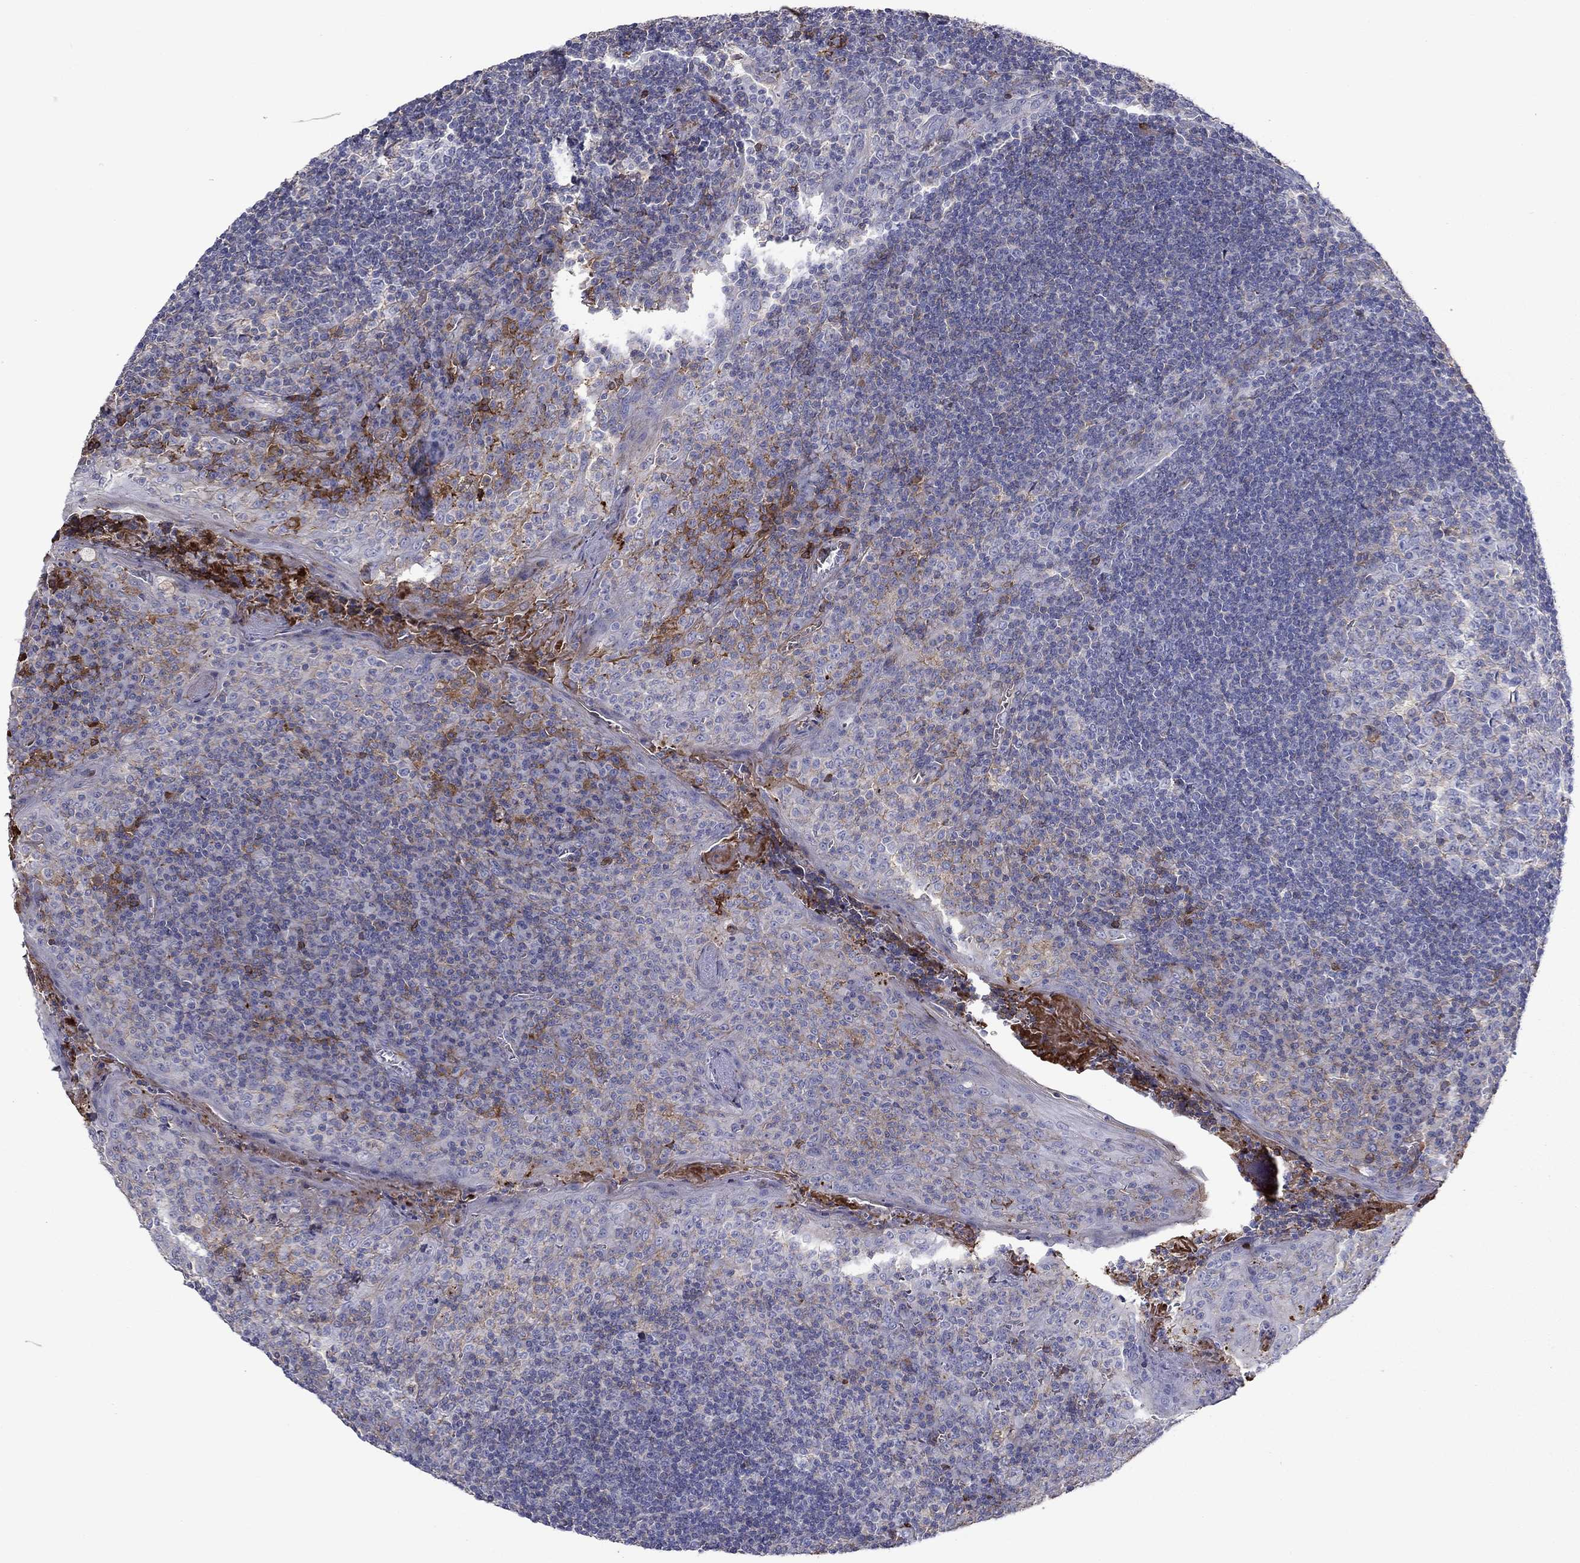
{"staining": {"intensity": "moderate", "quantity": "<25%", "location": "cytoplasmic/membranous"}, "tissue": "tonsil", "cell_type": "Germinal center cells", "image_type": "normal", "snomed": [{"axis": "morphology", "description": "Normal tissue, NOS"}, {"axis": "topography", "description": "Tonsil"}], "caption": "Germinal center cells exhibit moderate cytoplasmic/membranous staining in about <25% of cells in normal tonsil. (Brightfield microscopy of DAB IHC at high magnification).", "gene": "HPX", "patient": {"sex": "female", "age": 13}}